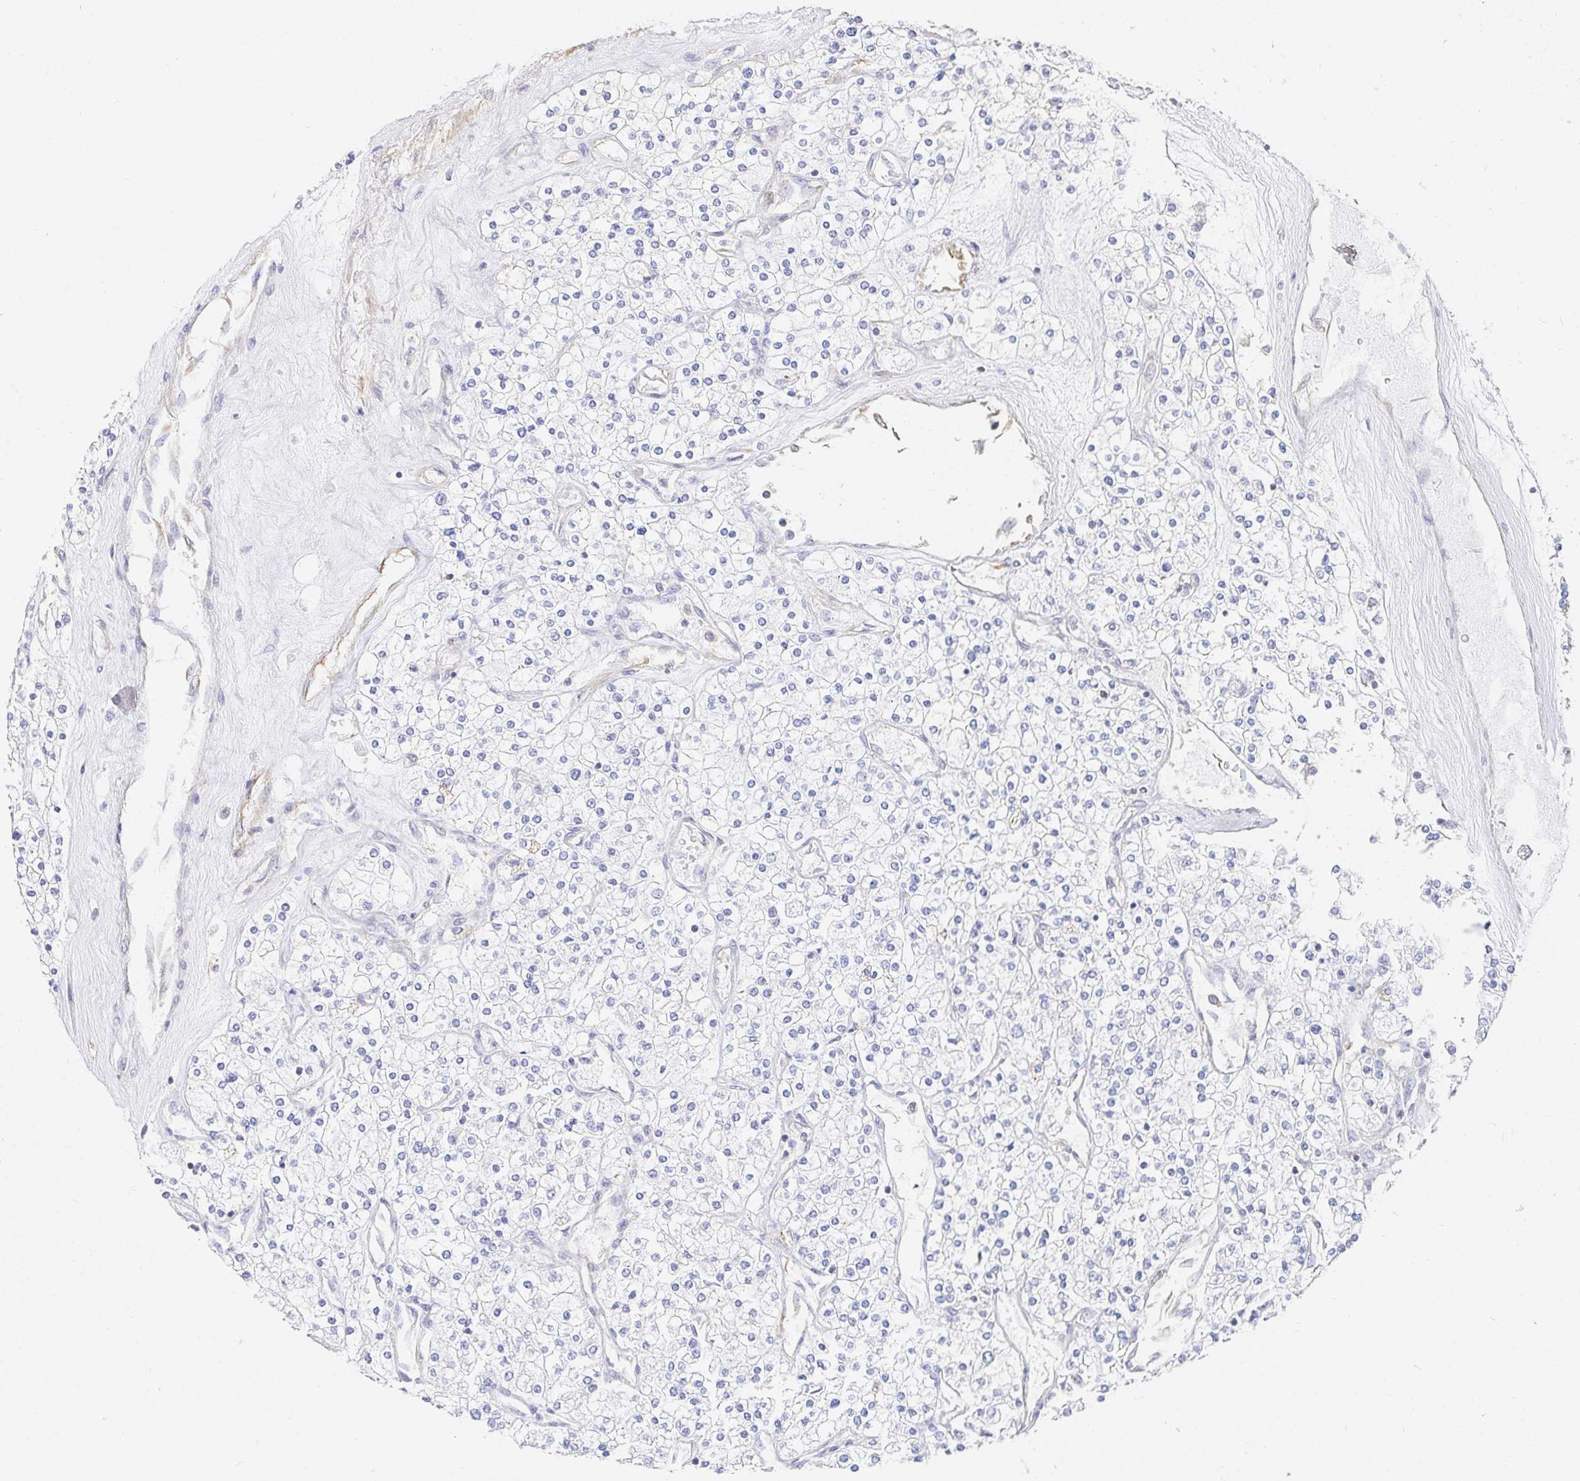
{"staining": {"intensity": "negative", "quantity": "none", "location": "none"}, "tissue": "renal cancer", "cell_type": "Tumor cells", "image_type": "cancer", "snomed": [{"axis": "morphology", "description": "Adenocarcinoma, NOS"}, {"axis": "topography", "description": "Kidney"}], "caption": "Renal cancer (adenocarcinoma) stained for a protein using immunohistochemistry (IHC) reveals no positivity tumor cells.", "gene": "TSPAN19", "patient": {"sex": "male", "age": 80}}